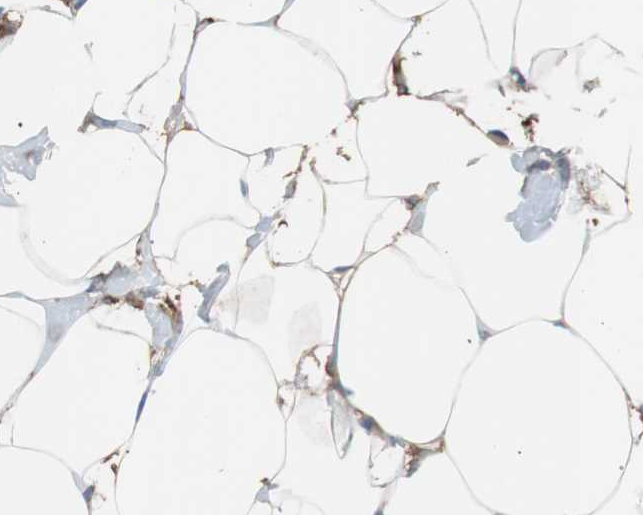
{"staining": {"intensity": "moderate", "quantity": ">75%", "location": "cytoplasmic/membranous"}, "tissue": "adipose tissue", "cell_type": "Adipocytes", "image_type": "normal", "snomed": [{"axis": "morphology", "description": "Normal tissue, NOS"}, {"axis": "topography", "description": "Breast"}, {"axis": "topography", "description": "Adipose tissue"}], "caption": "A medium amount of moderate cytoplasmic/membranous positivity is seen in approximately >75% of adipocytes in unremarkable adipose tissue.", "gene": "CD81", "patient": {"sex": "female", "age": 25}}